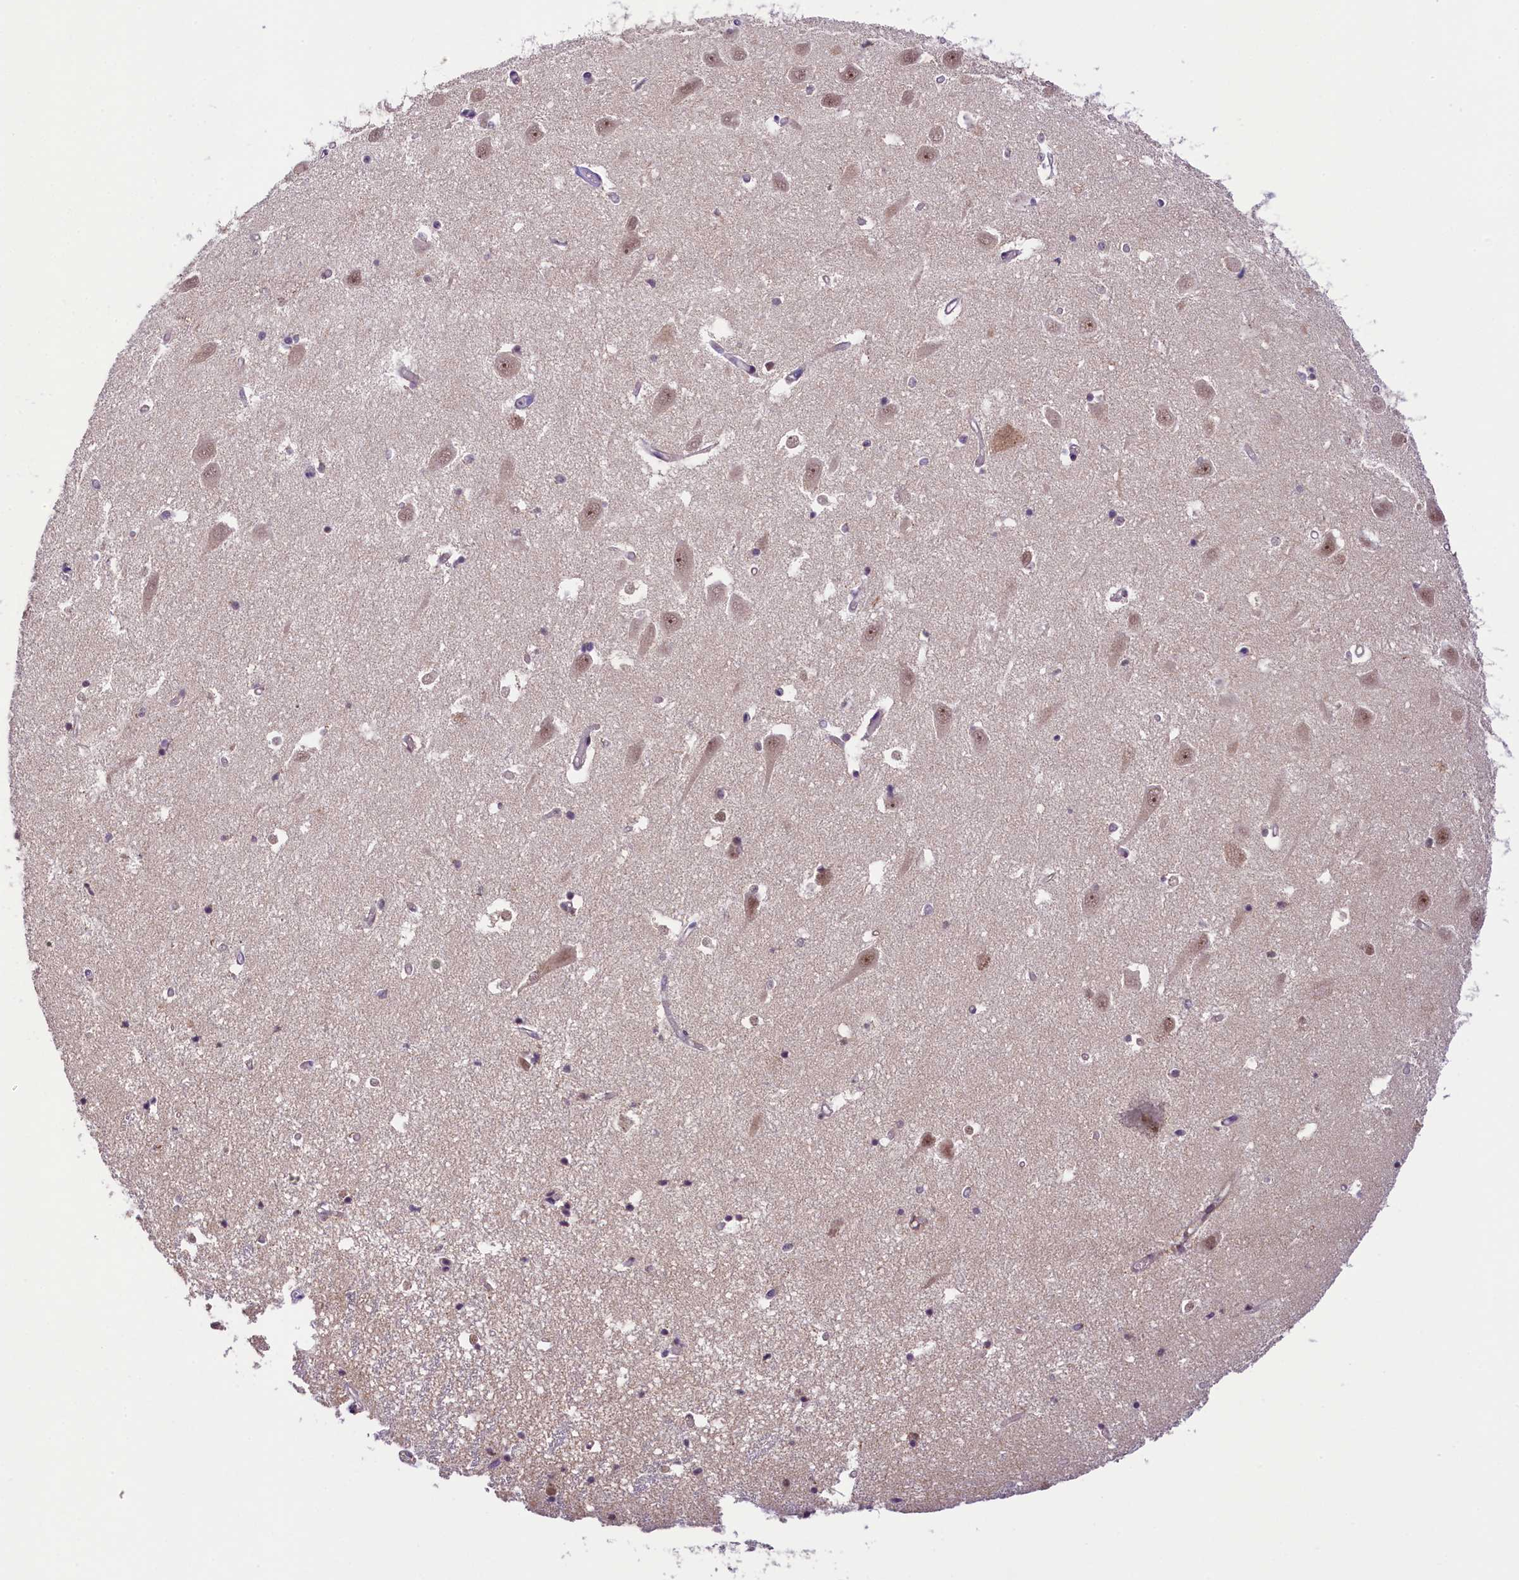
{"staining": {"intensity": "weak", "quantity": "<25%", "location": "nuclear"}, "tissue": "hippocampus", "cell_type": "Glial cells", "image_type": "normal", "snomed": [{"axis": "morphology", "description": "Normal tissue, NOS"}, {"axis": "topography", "description": "Hippocampus"}], "caption": "DAB (3,3'-diaminobenzidine) immunohistochemical staining of benign hippocampus displays no significant positivity in glial cells. Brightfield microscopy of IHC stained with DAB (brown) and hematoxylin (blue), captured at high magnification.", "gene": "PAF1", "patient": {"sex": "male", "age": 70}}